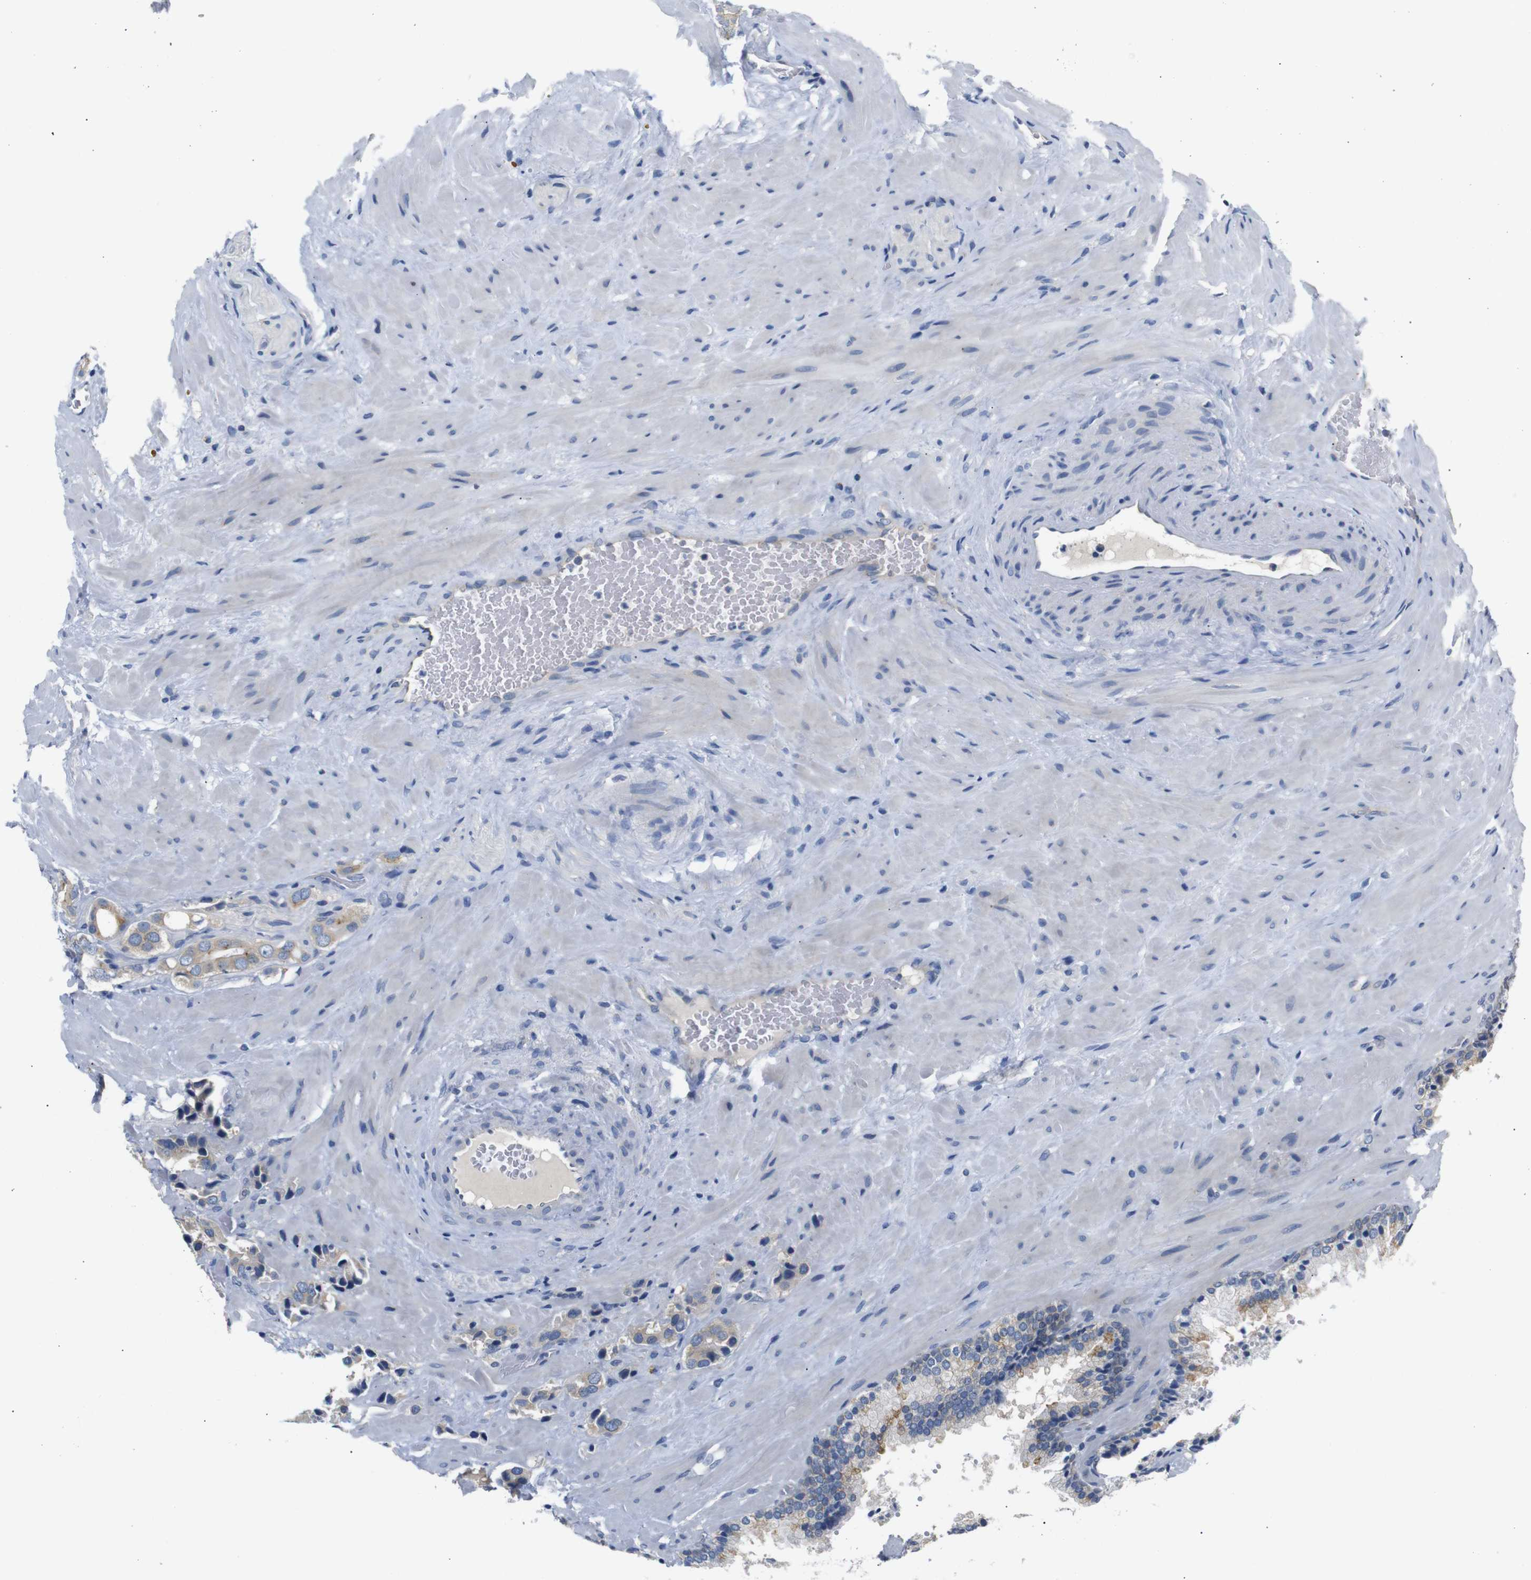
{"staining": {"intensity": "weak", "quantity": ">75%", "location": "cytoplasmic/membranous"}, "tissue": "prostate cancer", "cell_type": "Tumor cells", "image_type": "cancer", "snomed": [{"axis": "morphology", "description": "Adenocarcinoma, High grade"}, {"axis": "topography", "description": "Prostate"}], "caption": "Protein staining shows weak cytoplasmic/membranous staining in approximately >75% of tumor cells in prostate cancer (high-grade adenocarcinoma). (DAB IHC, brown staining for protein, blue staining for nuclei).", "gene": "DCP1A", "patient": {"sex": "male", "age": 64}}